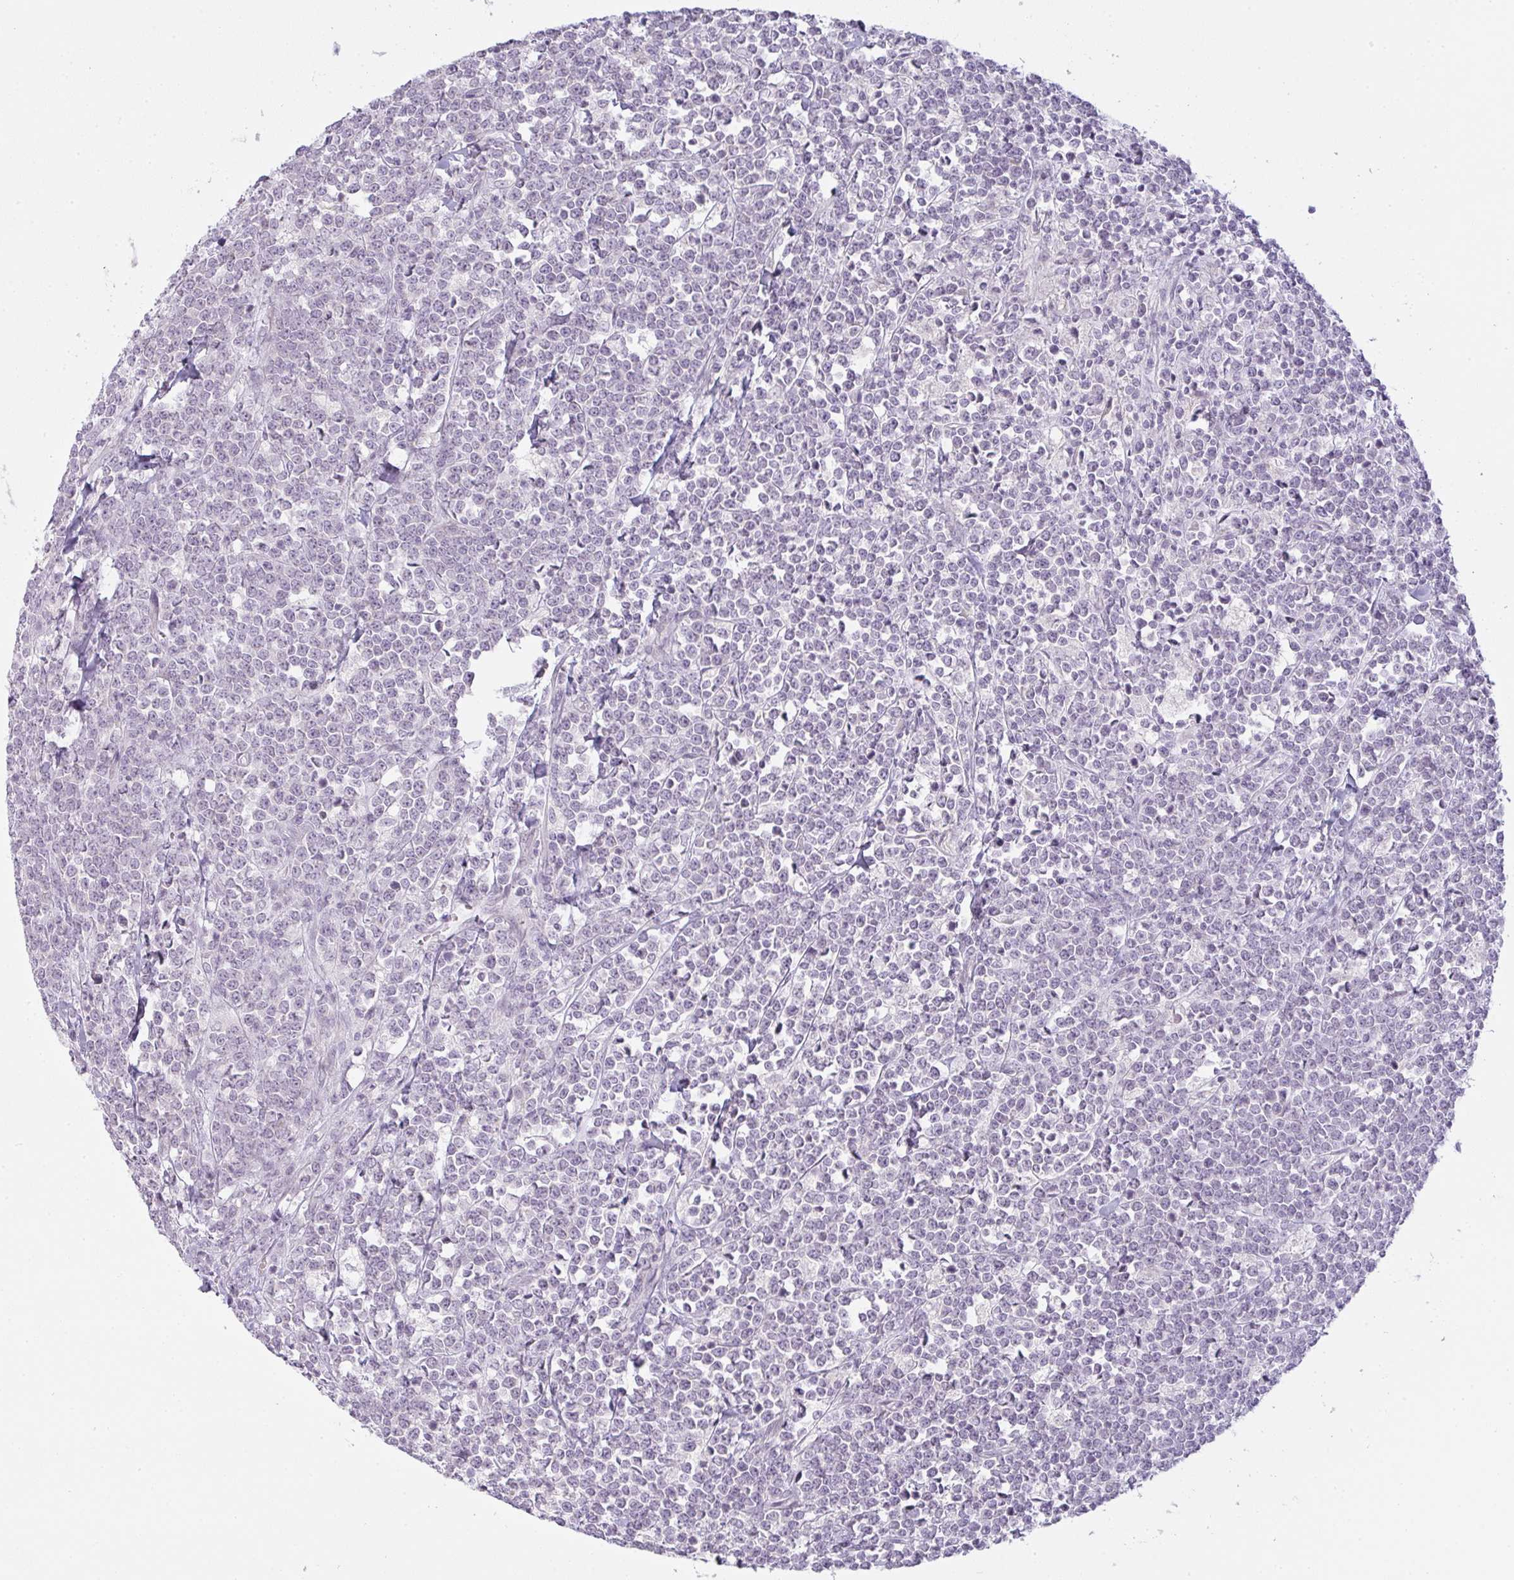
{"staining": {"intensity": "negative", "quantity": "none", "location": "none"}, "tissue": "lymphoma", "cell_type": "Tumor cells", "image_type": "cancer", "snomed": [{"axis": "morphology", "description": "Malignant lymphoma, non-Hodgkin's type, High grade"}, {"axis": "topography", "description": "Small intestine"}, {"axis": "topography", "description": "Colon"}], "caption": "Lymphoma was stained to show a protein in brown. There is no significant expression in tumor cells.", "gene": "SIRPB2", "patient": {"sex": "male", "age": 8}}